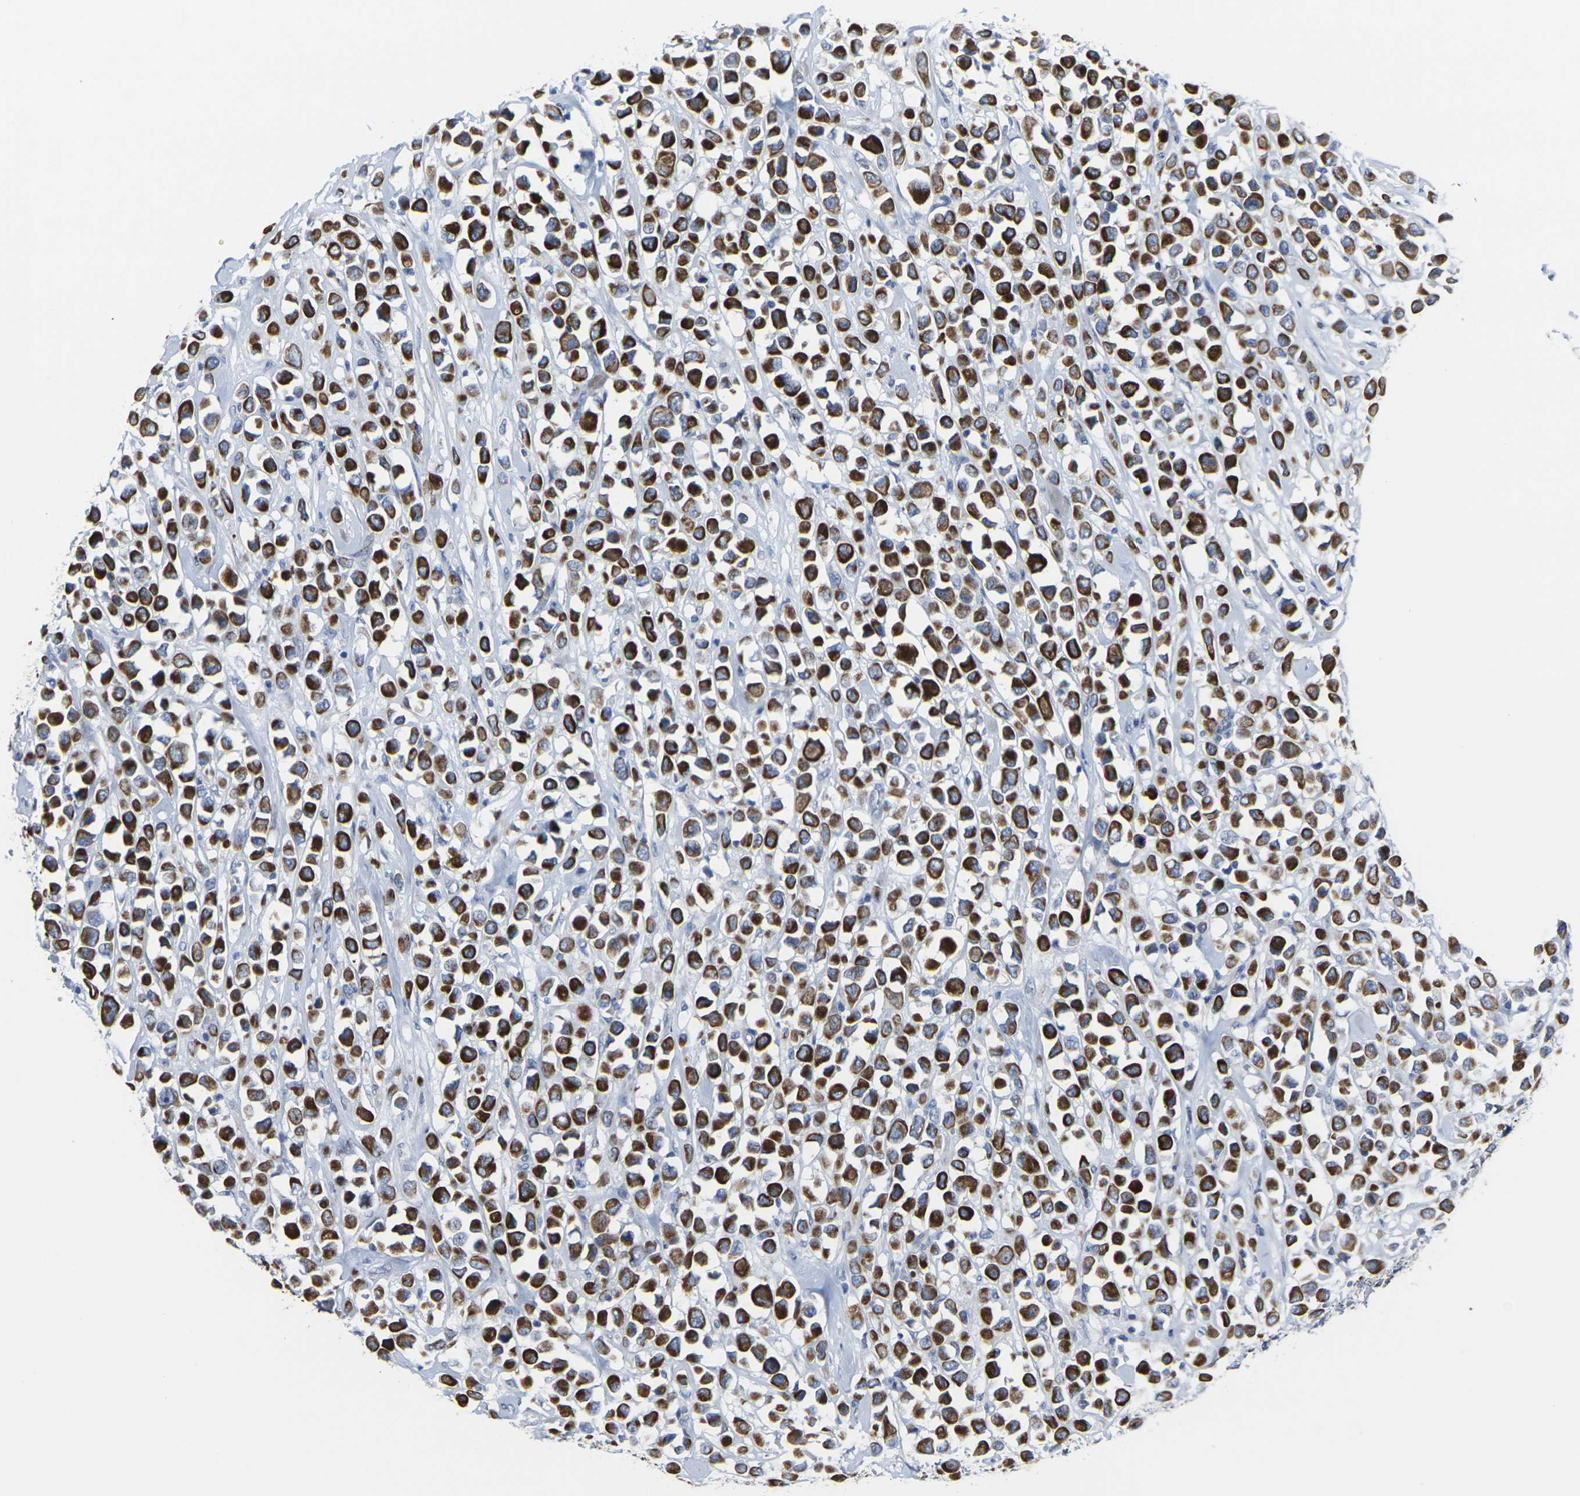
{"staining": {"intensity": "strong", "quantity": ">75%", "location": "cytoplasmic/membranous"}, "tissue": "breast cancer", "cell_type": "Tumor cells", "image_type": "cancer", "snomed": [{"axis": "morphology", "description": "Duct carcinoma"}, {"axis": "topography", "description": "Breast"}], "caption": "Immunohistochemical staining of infiltrating ductal carcinoma (breast) displays high levels of strong cytoplasmic/membranous protein expression in approximately >75% of tumor cells.", "gene": "ANKRD46", "patient": {"sex": "female", "age": 61}}